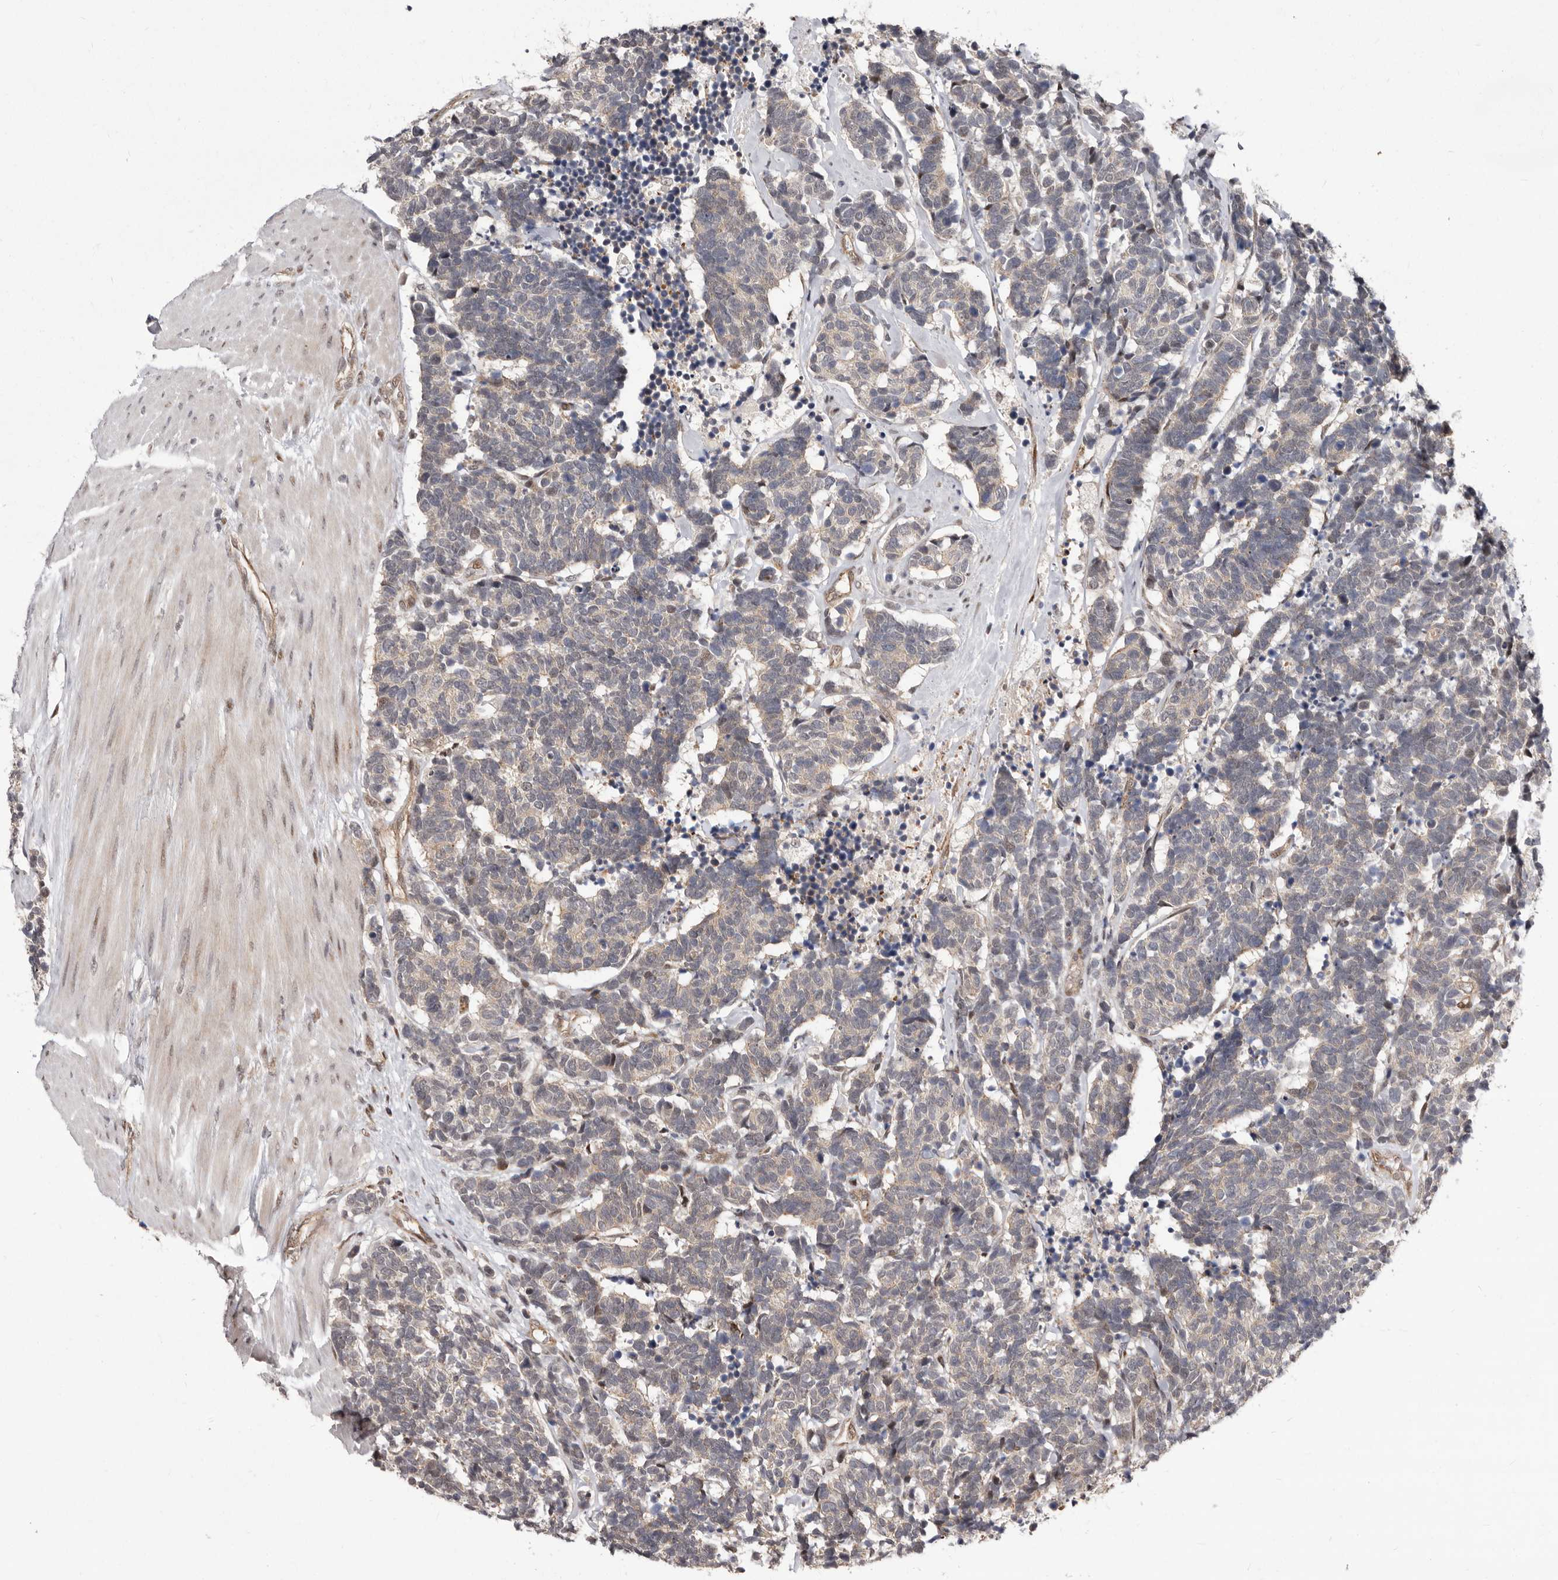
{"staining": {"intensity": "negative", "quantity": "none", "location": "none"}, "tissue": "carcinoid", "cell_type": "Tumor cells", "image_type": "cancer", "snomed": [{"axis": "morphology", "description": "Carcinoma, NOS"}, {"axis": "morphology", "description": "Carcinoid, malignant, NOS"}, {"axis": "topography", "description": "Urinary bladder"}], "caption": "Tumor cells show no significant positivity in malignant carcinoid. (Stains: DAB (3,3'-diaminobenzidine) IHC with hematoxylin counter stain, Microscopy: brightfield microscopy at high magnification).", "gene": "GLRX3", "patient": {"sex": "male", "age": 57}}